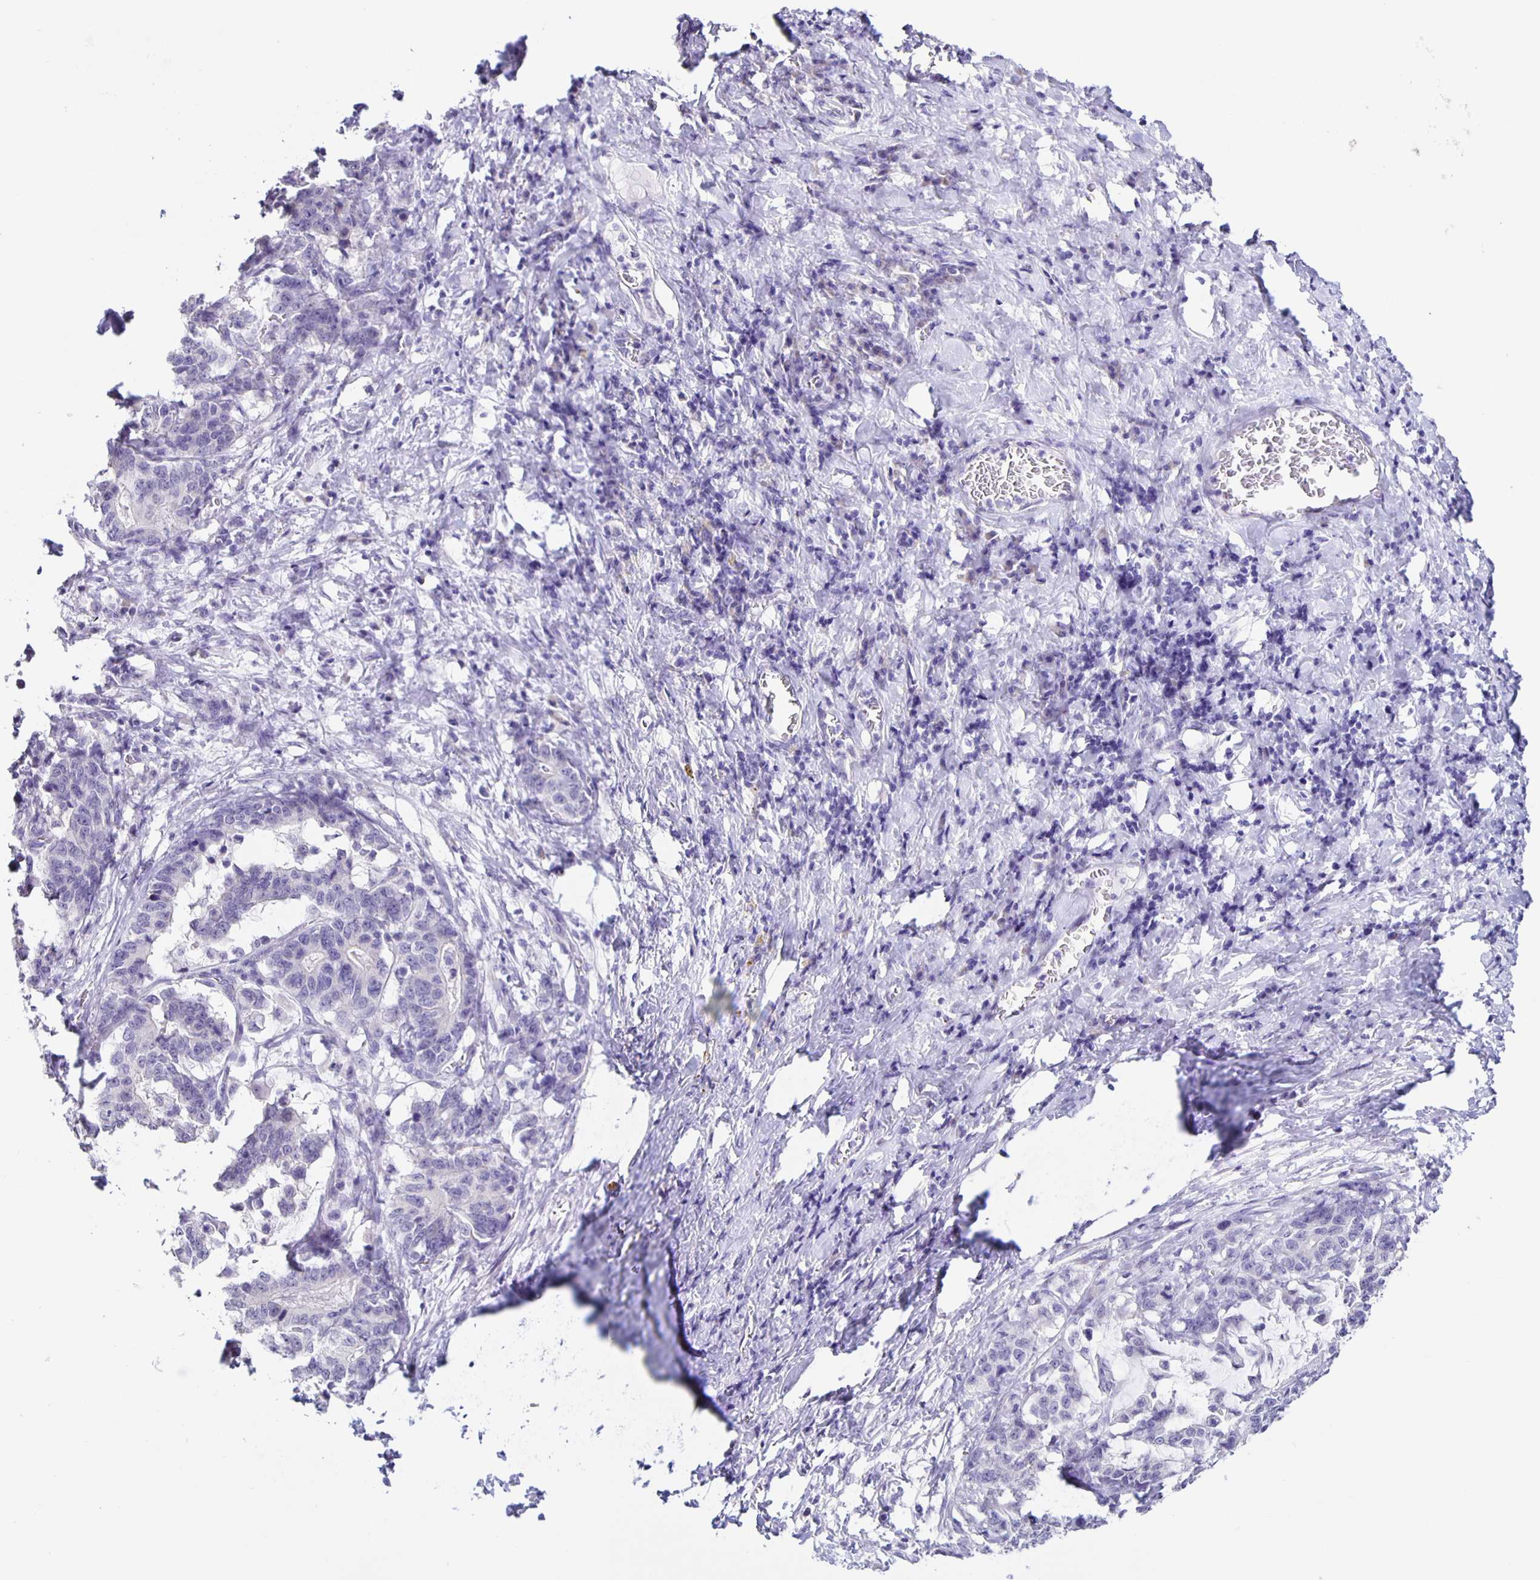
{"staining": {"intensity": "negative", "quantity": "none", "location": "none"}, "tissue": "stomach cancer", "cell_type": "Tumor cells", "image_type": "cancer", "snomed": [{"axis": "morphology", "description": "Normal tissue, NOS"}, {"axis": "morphology", "description": "Adenocarcinoma, NOS"}, {"axis": "topography", "description": "Stomach"}], "caption": "Tumor cells are negative for protein expression in human adenocarcinoma (stomach). (Brightfield microscopy of DAB immunohistochemistry (IHC) at high magnification).", "gene": "SLC12A3", "patient": {"sex": "female", "age": 64}}